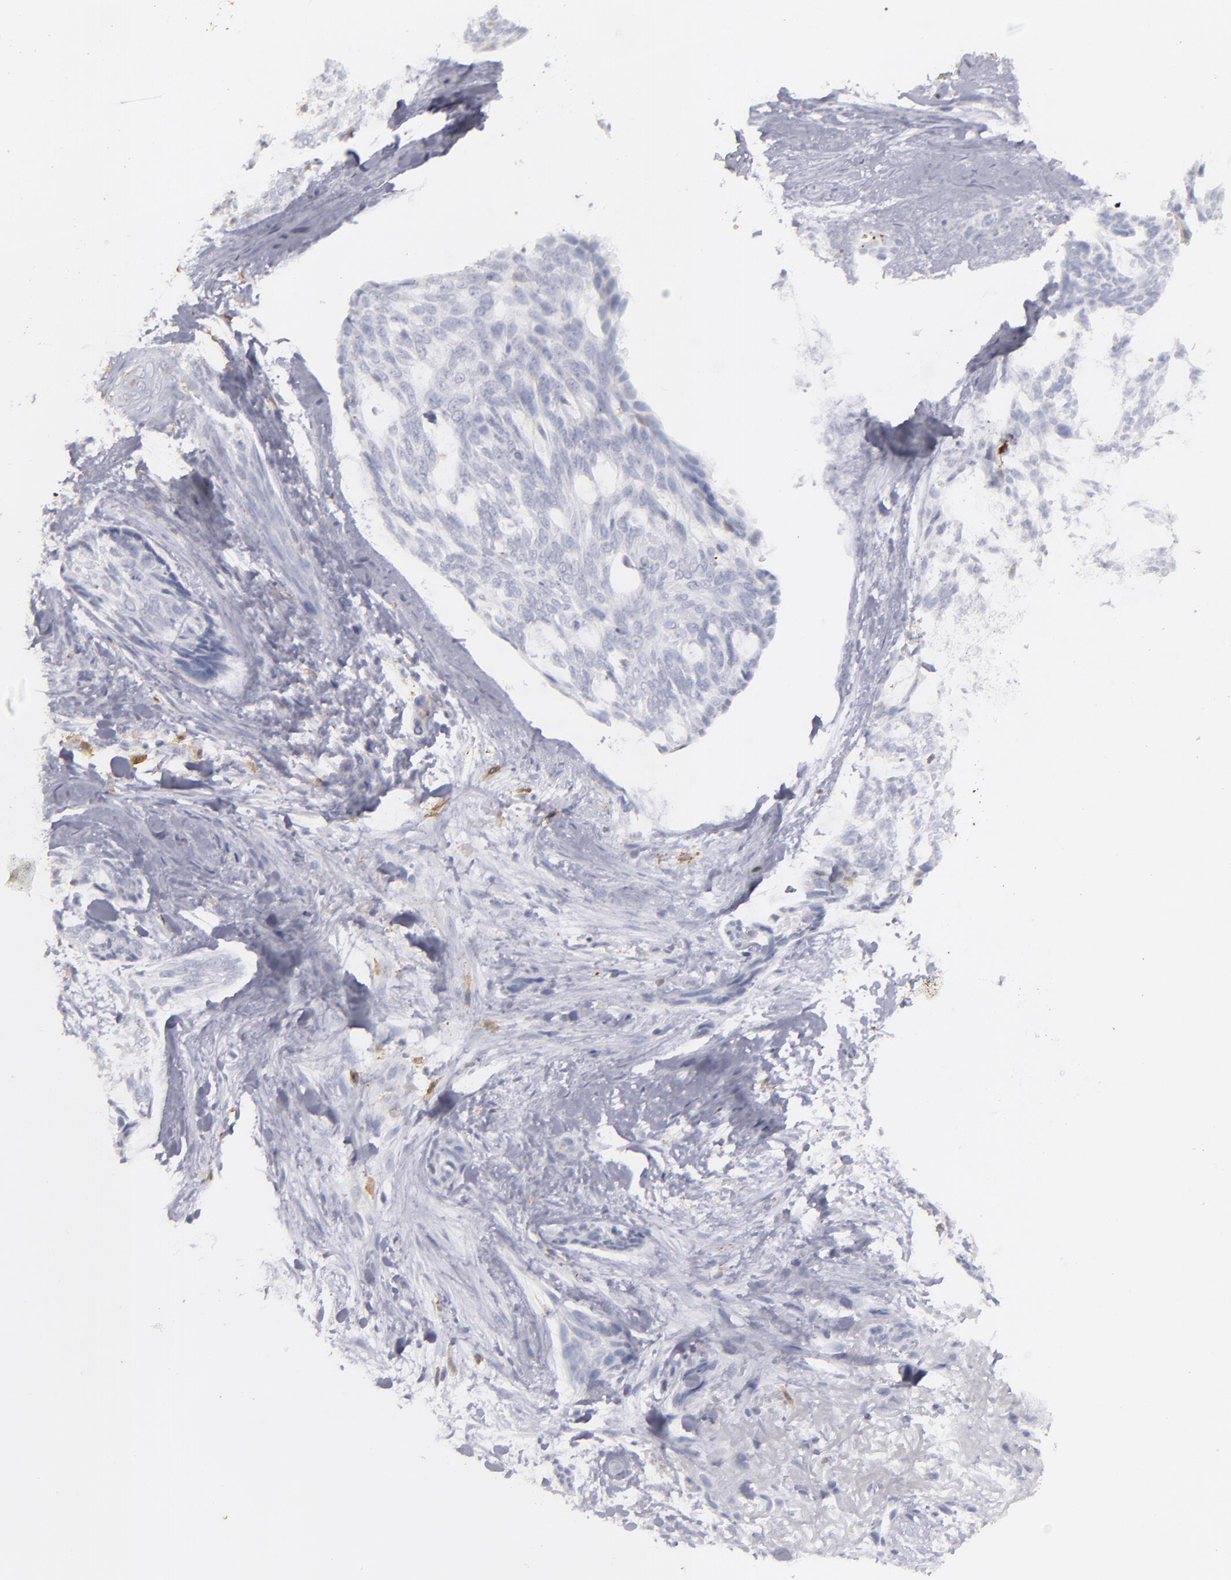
{"staining": {"intensity": "negative", "quantity": "none", "location": "none"}, "tissue": "skin cancer", "cell_type": "Tumor cells", "image_type": "cancer", "snomed": [{"axis": "morphology", "description": "Normal tissue, NOS"}, {"axis": "morphology", "description": "Basal cell carcinoma"}, {"axis": "topography", "description": "Skin"}], "caption": "This histopathology image is of skin cancer (basal cell carcinoma) stained with immunohistochemistry to label a protein in brown with the nuclei are counter-stained blue. There is no staining in tumor cells. (Brightfield microscopy of DAB immunohistochemistry at high magnification).", "gene": "SEMA3G", "patient": {"sex": "female", "age": 71}}